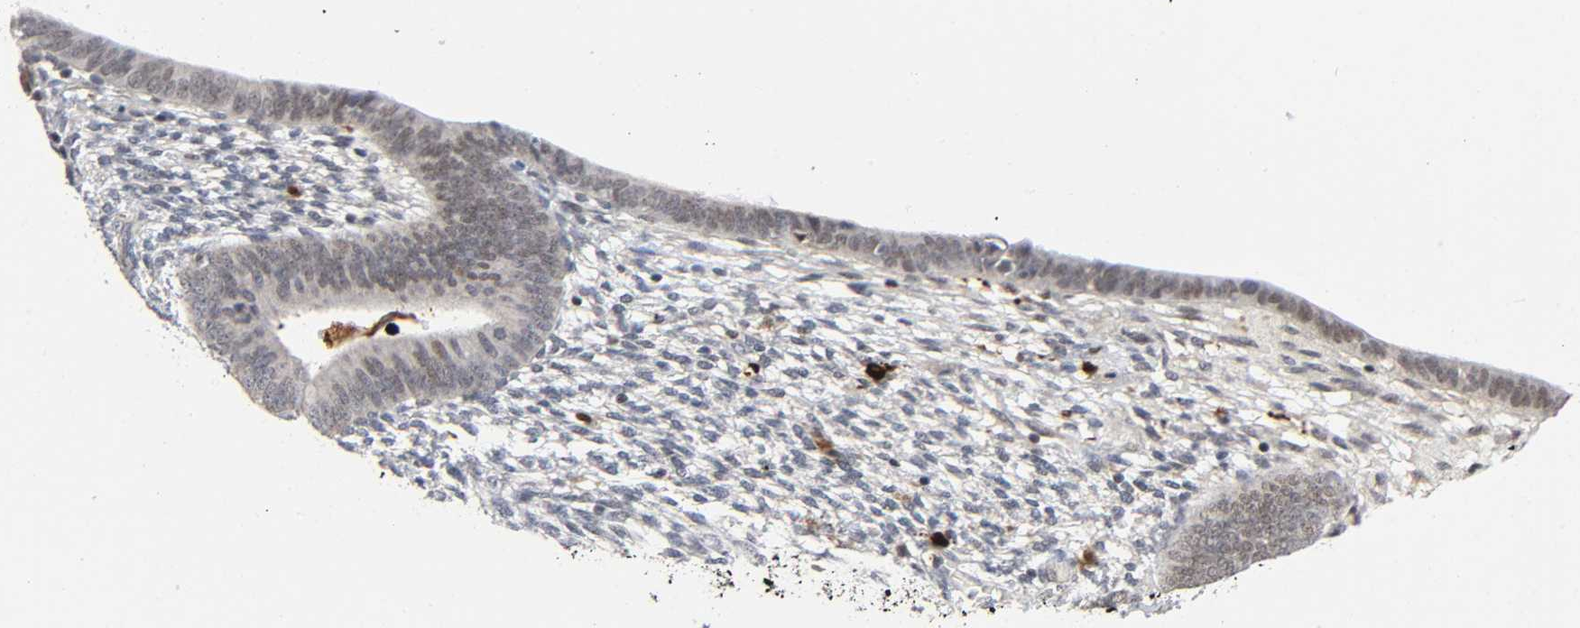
{"staining": {"intensity": "negative", "quantity": "none", "location": "none"}, "tissue": "endometrium", "cell_type": "Cells in endometrial stroma", "image_type": "normal", "snomed": [{"axis": "morphology", "description": "Normal tissue, NOS"}, {"axis": "topography", "description": "Endometrium"}], "caption": "Endometrium stained for a protein using immunohistochemistry reveals no expression cells in endometrial stroma.", "gene": "KAT2B", "patient": {"sex": "female", "age": 57}}